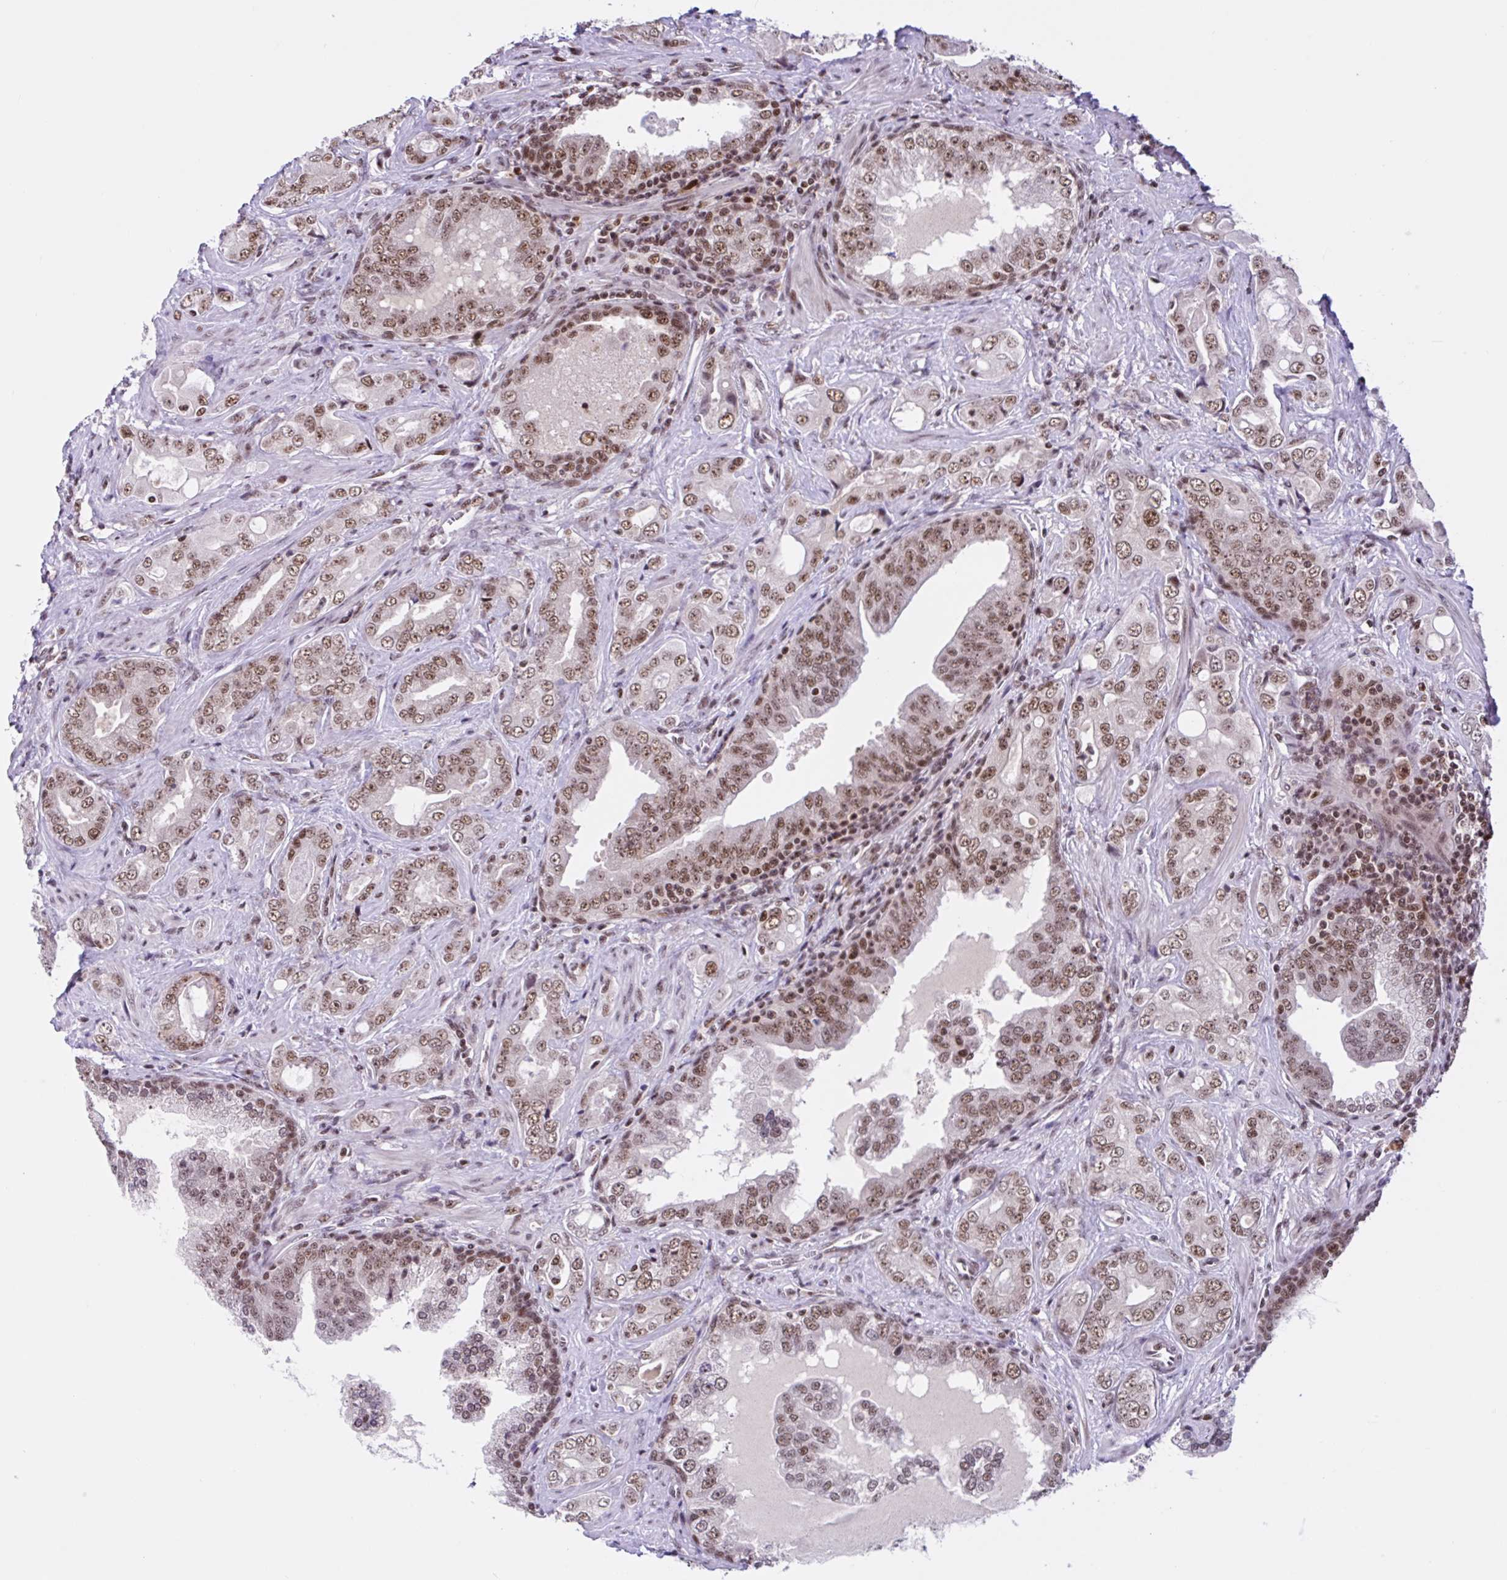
{"staining": {"intensity": "moderate", "quantity": ">75%", "location": "nuclear"}, "tissue": "prostate cancer", "cell_type": "Tumor cells", "image_type": "cancer", "snomed": [{"axis": "morphology", "description": "Adenocarcinoma, High grade"}, {"axis": "topography", "description": "Prostate"}], "caption": "Human prostate high-grade adenocarcinoma stained for a protein (brown) exhibits moderate nuclear positive expression in about >75% of tumor cells.", "gene": "CCDC12", "patient": {"sex": "male", "age": 67}}